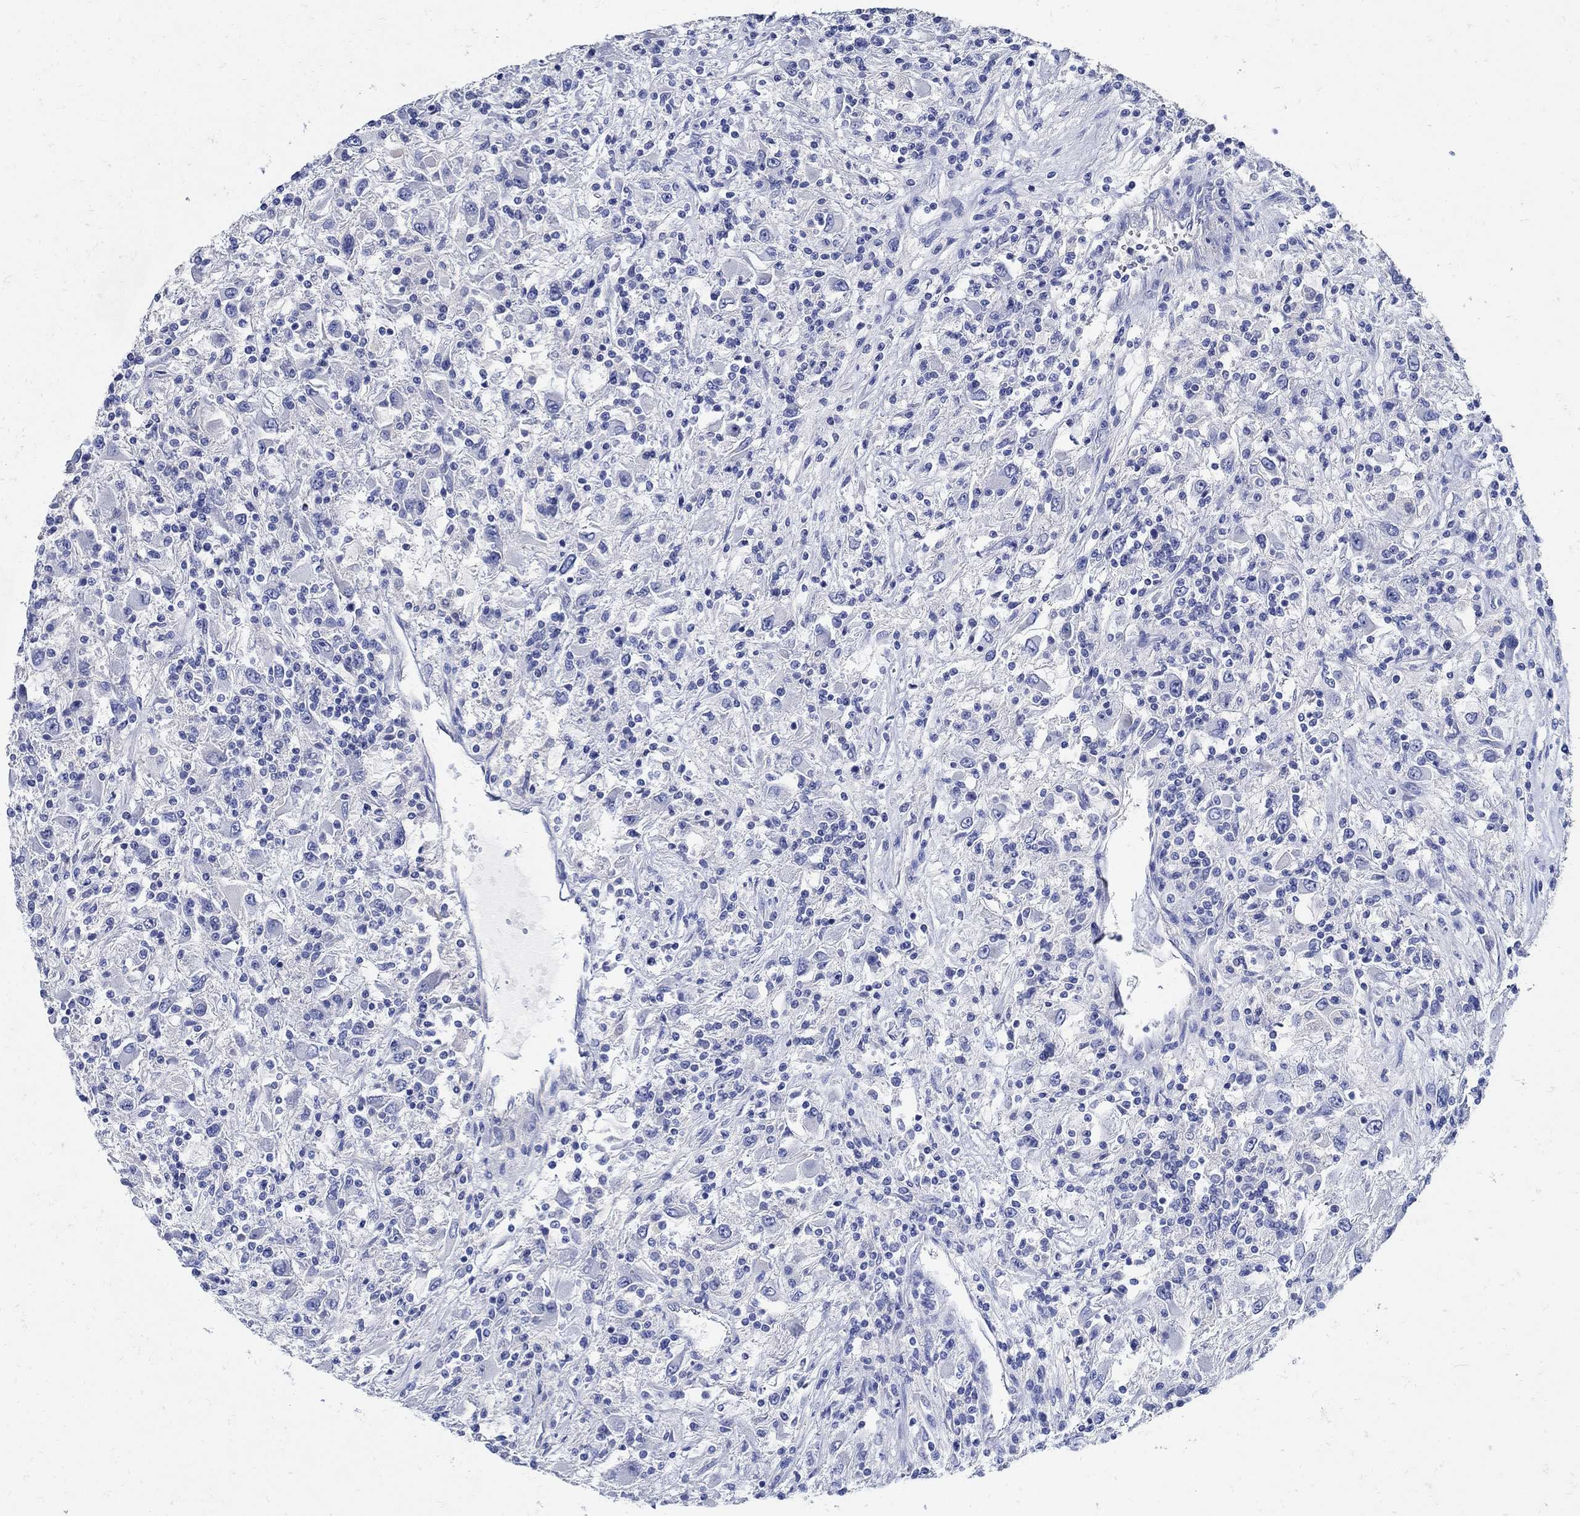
{"staining": {"intensity": "negative", "quantity": "none", "location": "none"}, "tissue": "renal cancer", "cell_type": "Tumor cells", "image_type": "cancer", "snomed": [{"axis": "morphology", "description": "Adenocarcinoma, NOS"}, {"axis": "topography", "description": "Kidney"}], "caption": "DAB (3,3'-diaminobenzidine) immunohistochemical staining of human adenocarcinoma (renal) shows no significant staining in tumor cells. The staining was performed using DAB (3,3'-diaminobenzidine) to visualize the protein expression in brown, while the nuclei were stained in blue with hematoxylin (Magnification: 20x).", "gene": "NOS1", "patient": {"sex": "female", "age": 67}}